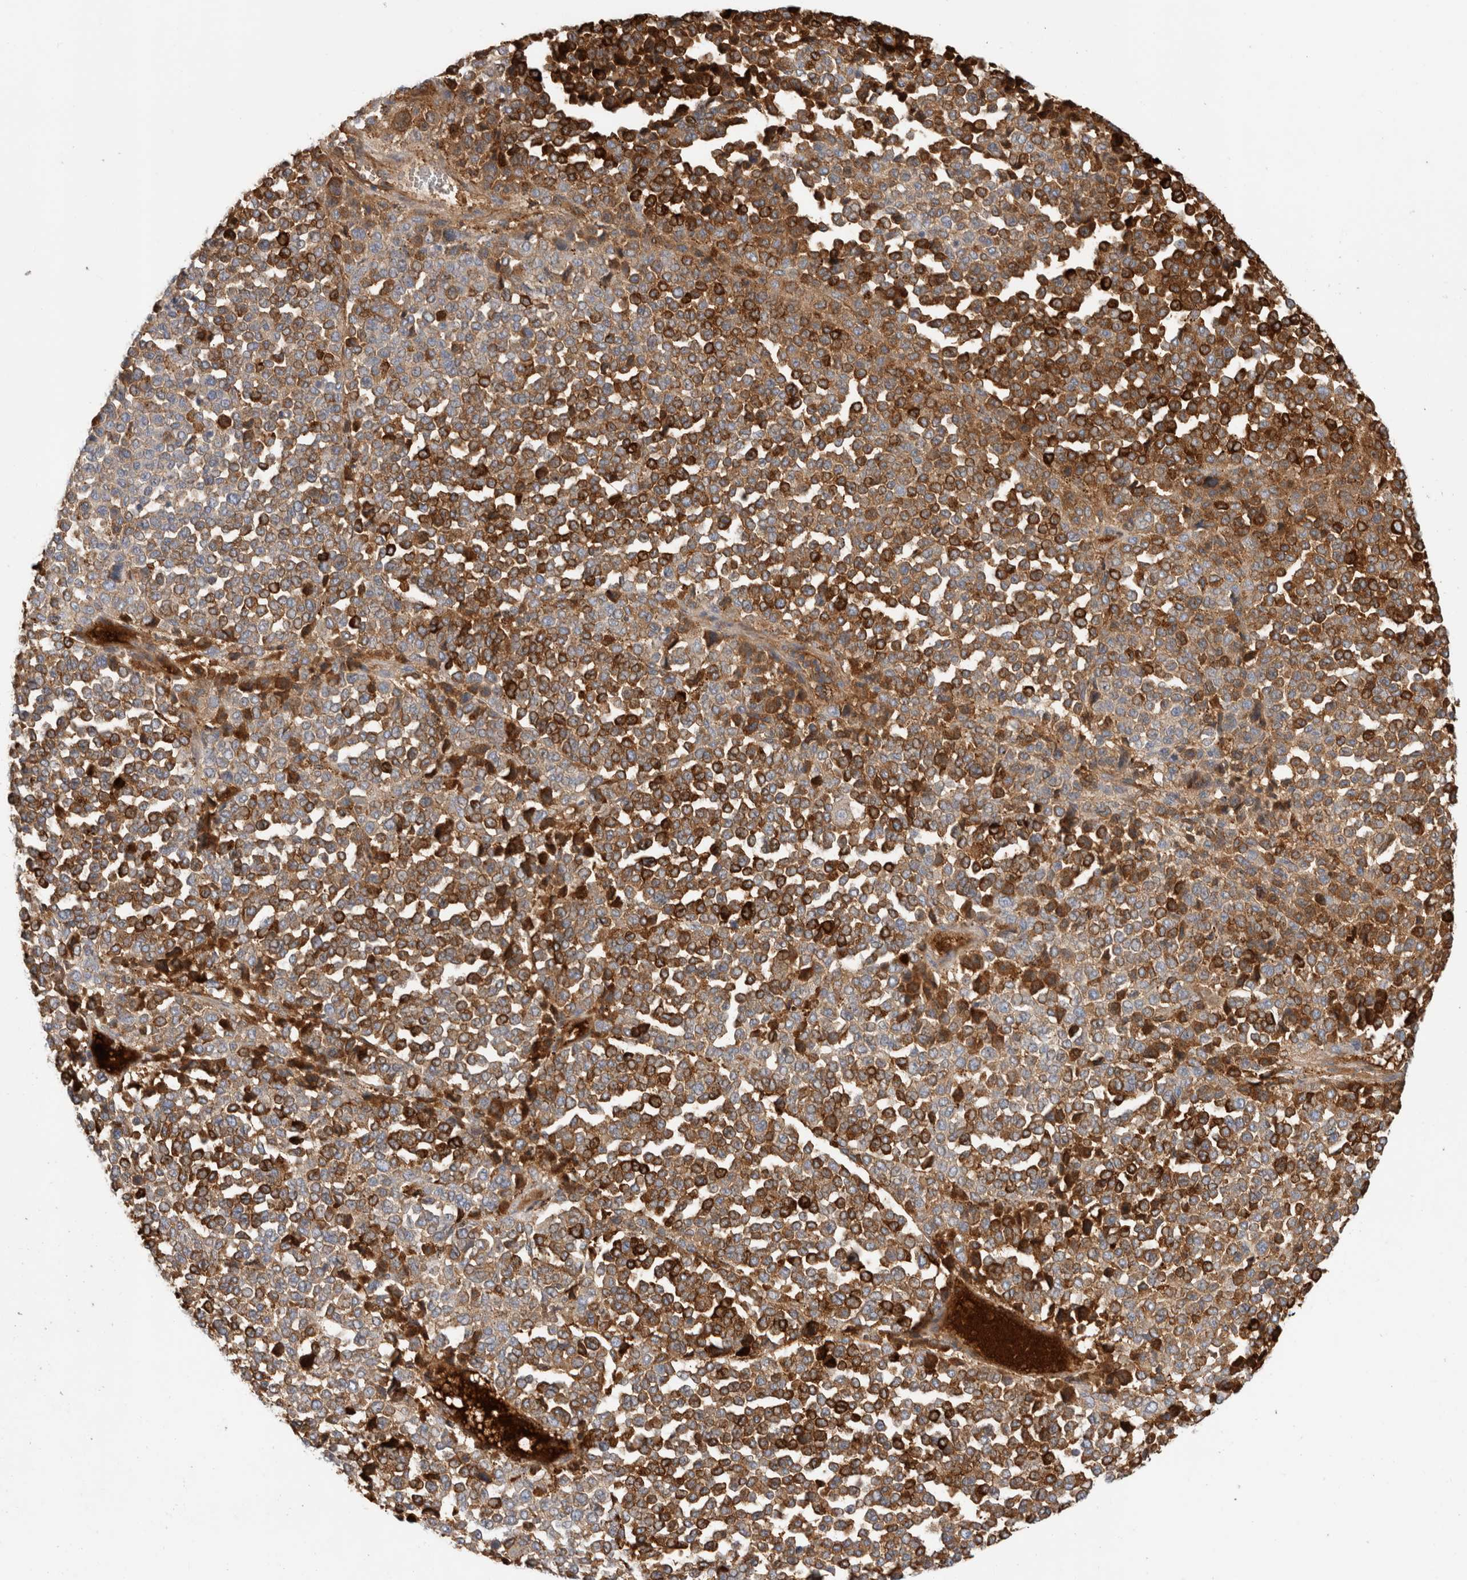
{"staining": {"intensity": "strong", "quantity": ">75%", "location": "cytoplasmic/membranous"}, "tissue": "melanoma", "cell_type": "Tumor cells", "image_type": "cancer", "snomed": [{"axis": "morphology", "description": "Malignant melanoma, Metastatic site"}, {"axis": "topography", "description": "Pancreas"}], "caption": "Malignant melanoma (metastatic site) stained with DAB immunohistochemistry (IHC) shows high levels of strong cytoplasmic/membranous staining in about >75% of tumor cells.", "gene": "BCAN", "patient": {"sex": "female", "age": 30}}